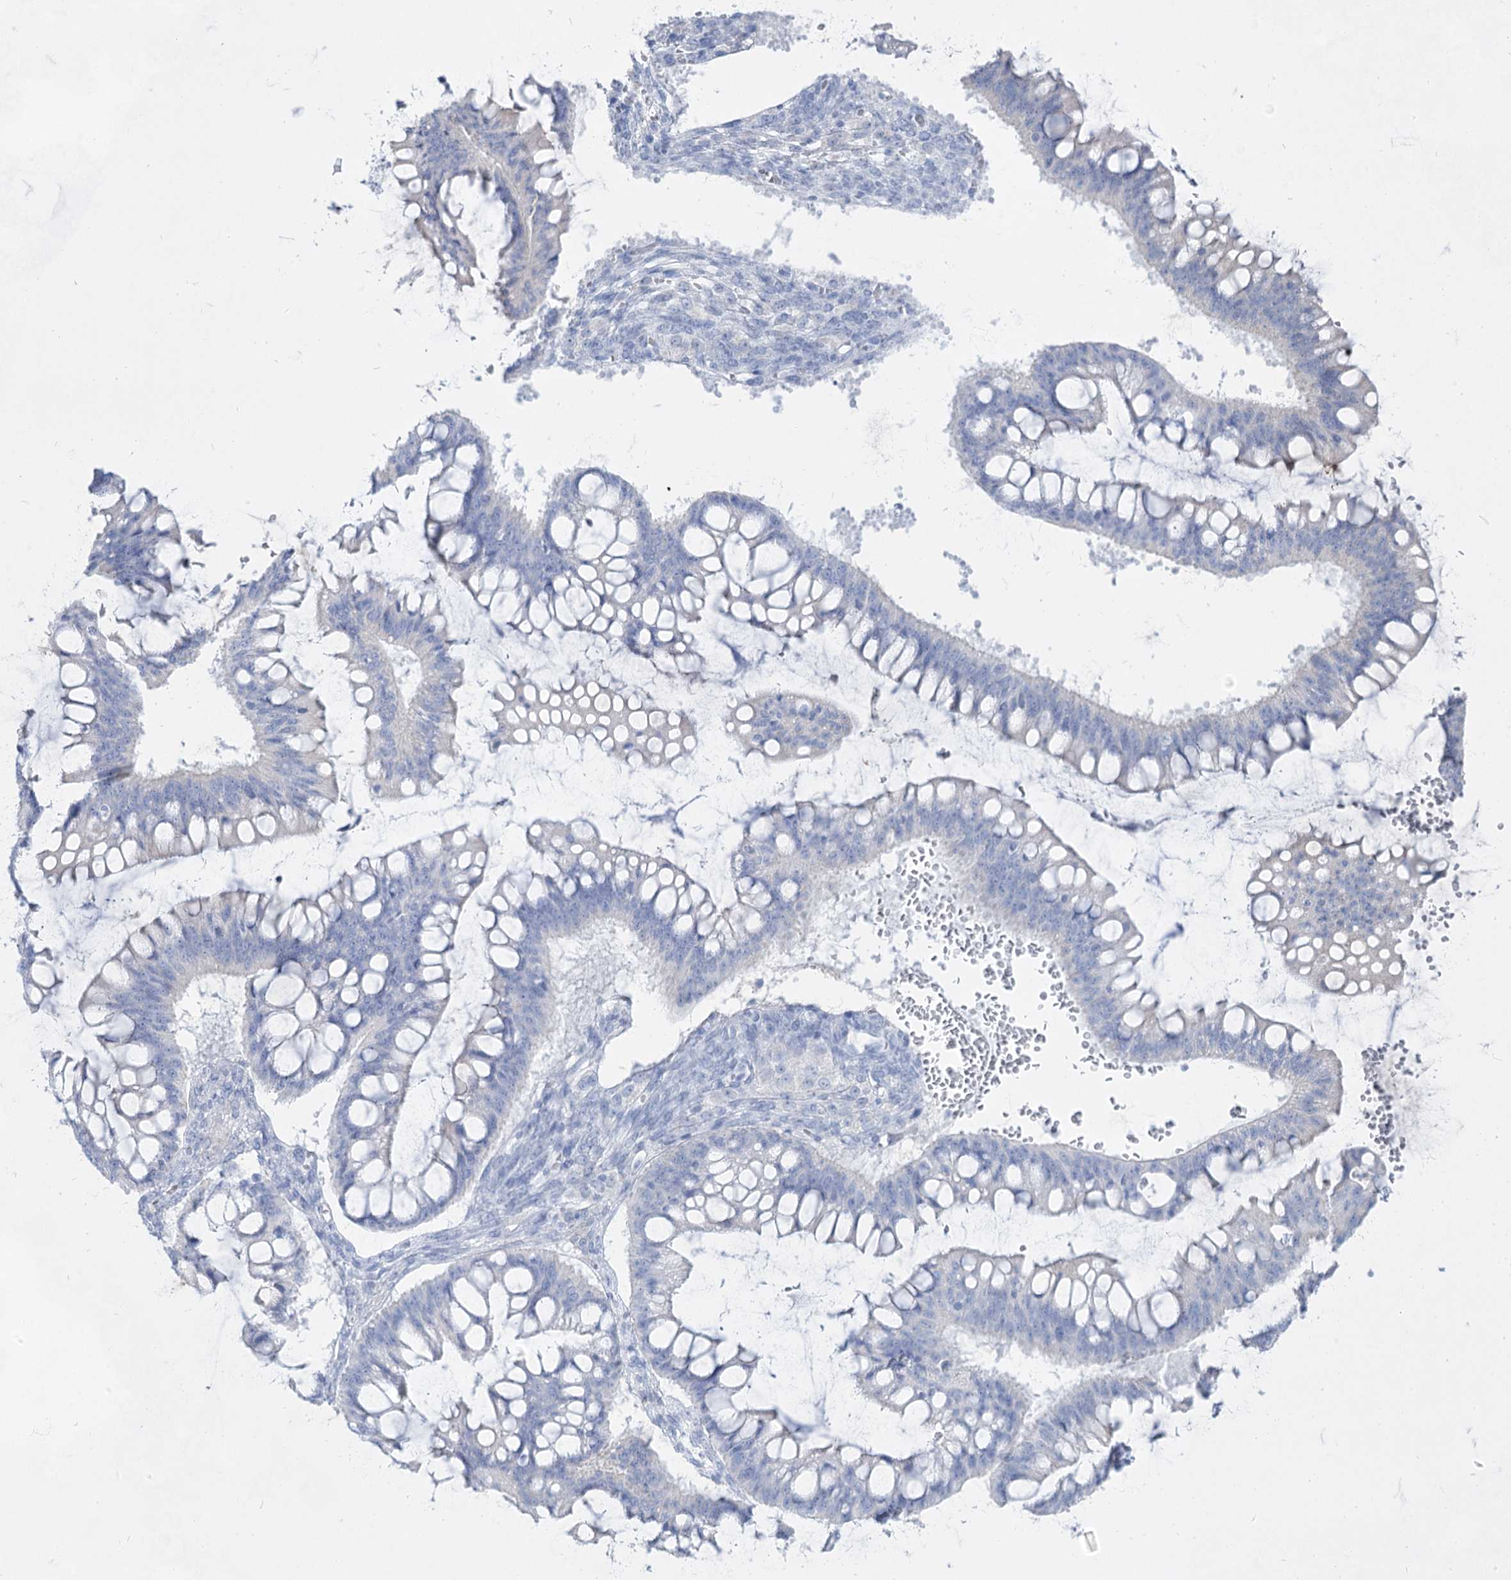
{"staining": {"intensity": "negative", "quantity": "none", "location": "none"}, "tissue": "ovarian cancer", "cell_type": "Tumor cells", "image_type": "cancer", "snomed": [{"axis": "morphology", "description": "Cystadenocarcinoma, mucinous, NOS"}, {"axis": "topography", "description": "Ovary"}], "caption": "Immunohistochemistry (IHC) micrograph of mucinous cystadenocarcinoma (ovarian) stained for a protein (brown), which exhibits no staining in tumor cells.", "gene": "ACRV1", "patient": {"sex": "female", "age": 73}}